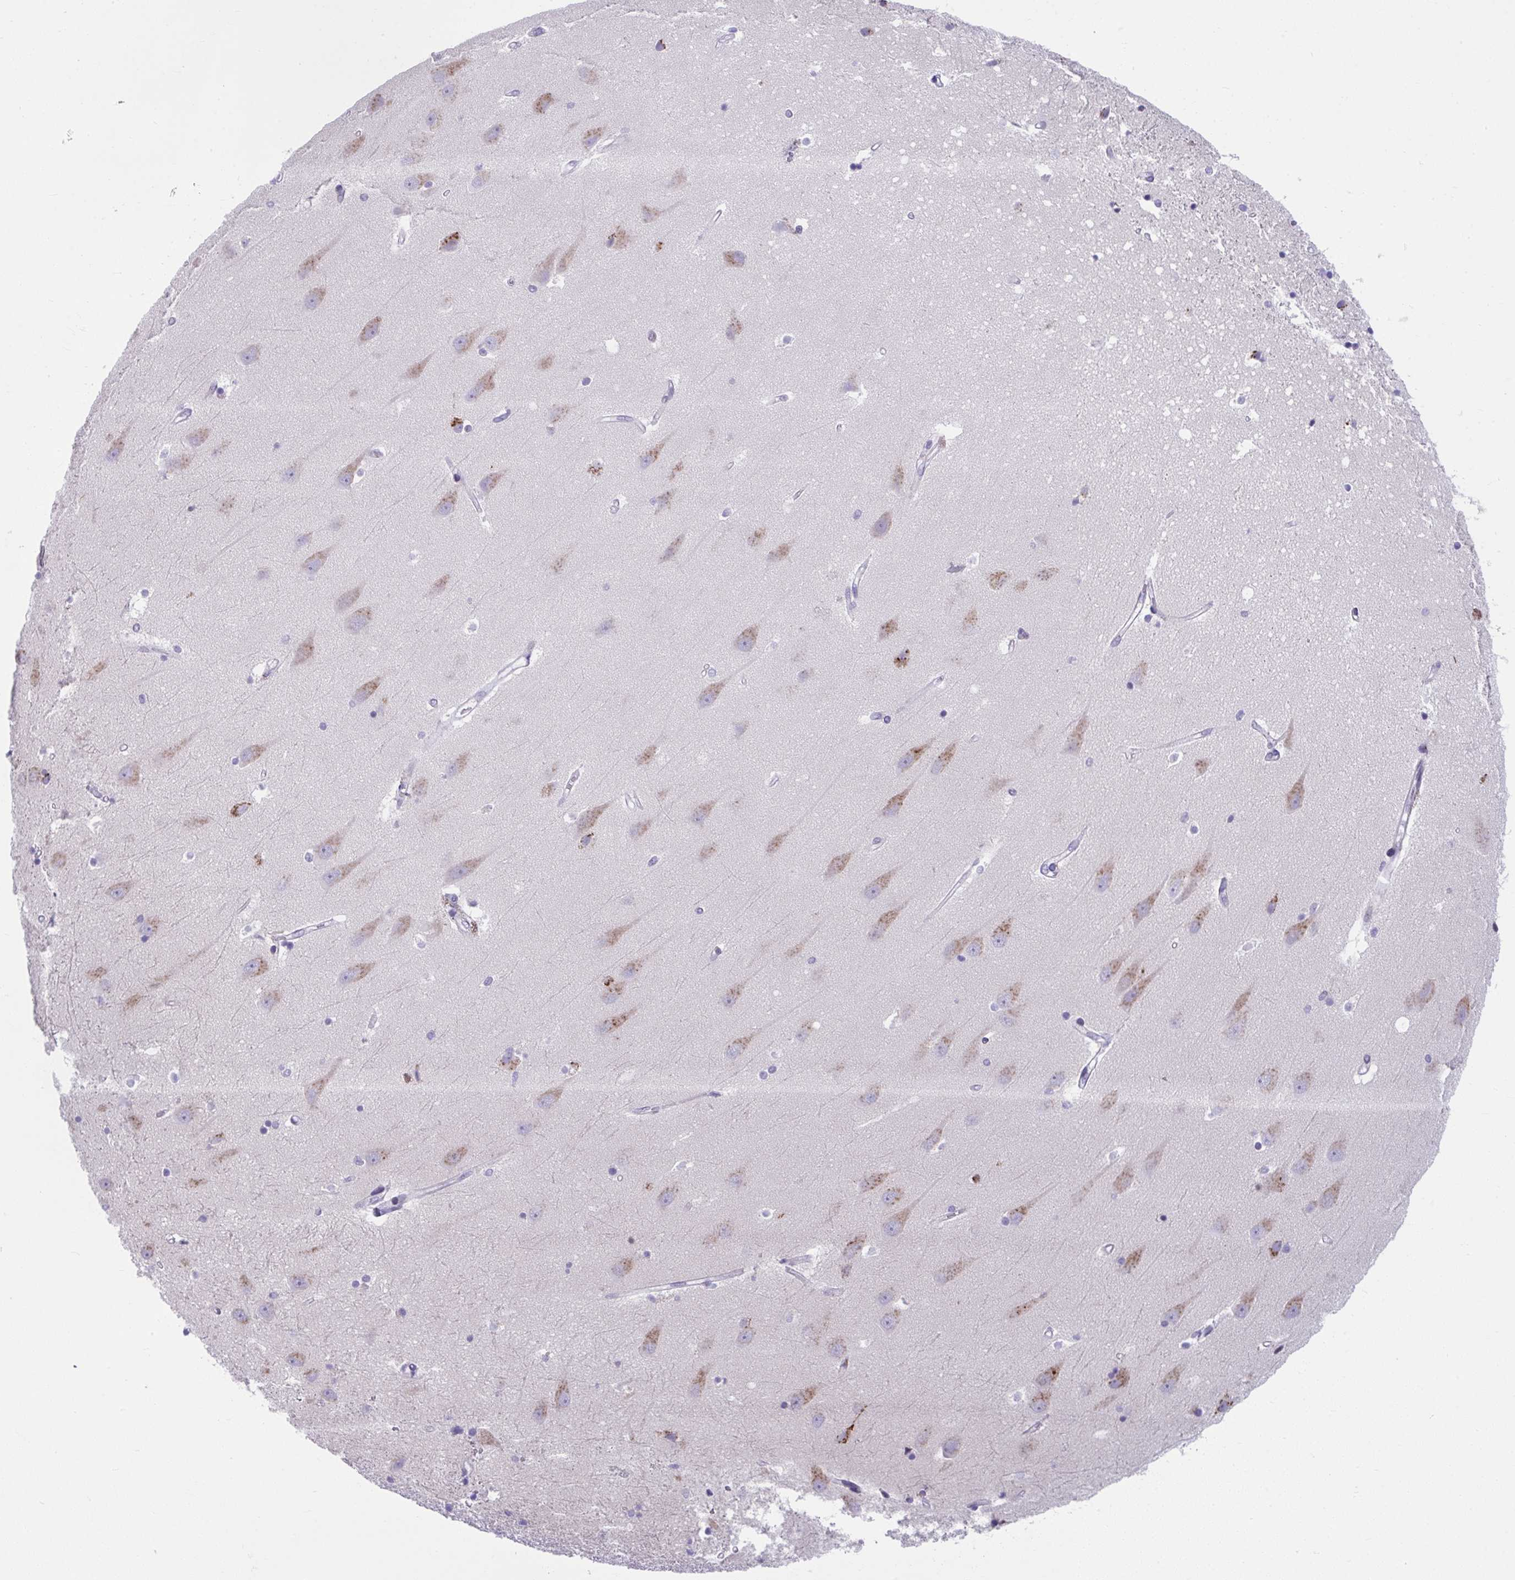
{"staining": {"intensity": "moderate", "quantity": "<25%", "location": "cytoplasmic/membranous"}, "tissue": "hippocampus", "cell_type": "Glial cells", "image_type": "normal", "snomed": [{"axis": "morphology", "description": "Normal tissue, NOS"}, {"axis": "topography", "description": "Hippocampus"}], "caption": "Hippocampus stained with a brown dye shows moderate cytoplasmic/membranous positive positivity in approximately <25% of glial cells.", "gene": "SLC35C2", "patient": {"sex": "male", "age": 63}}